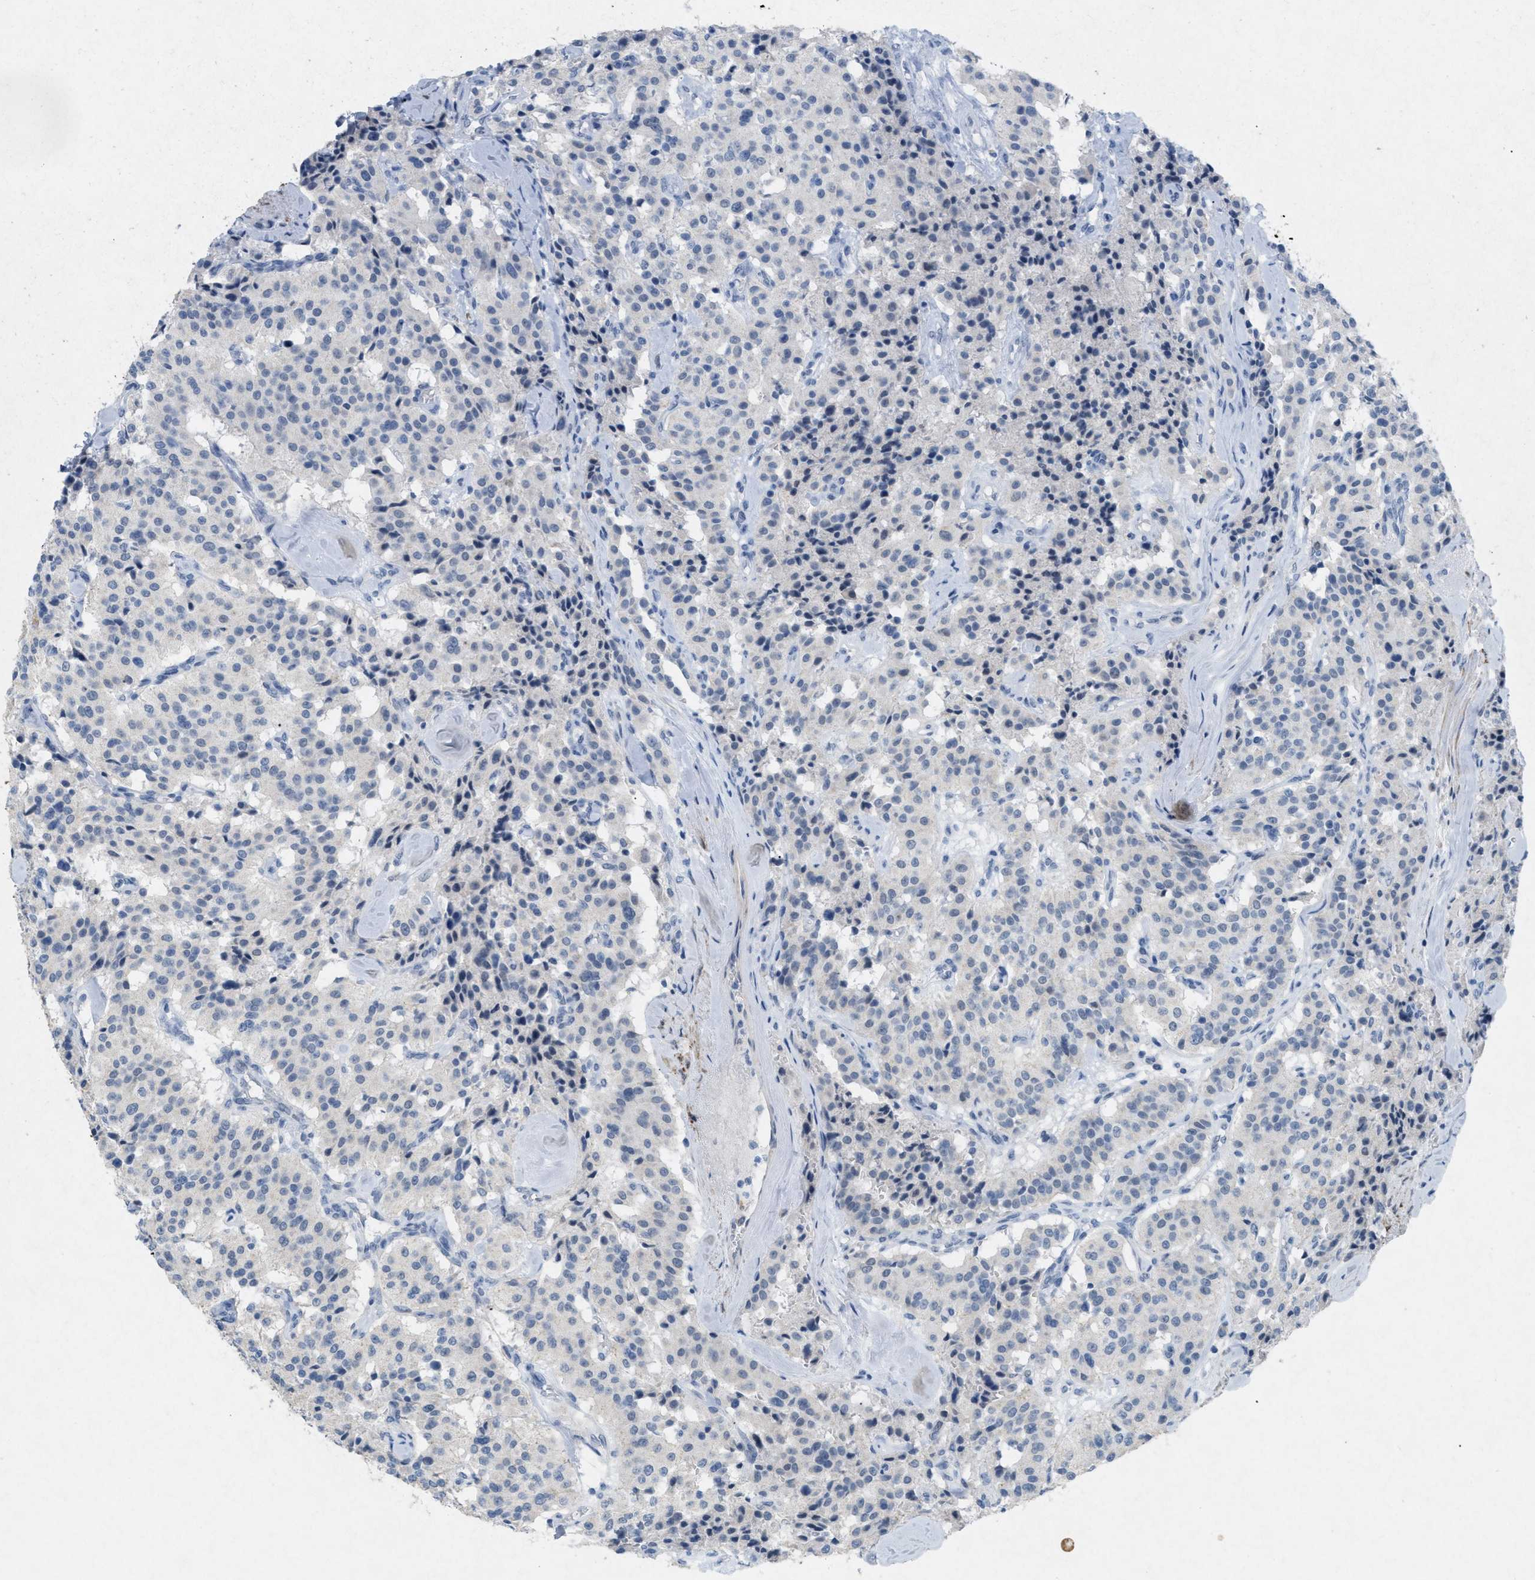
{"staining": {"intensity": "negative", "quantity": "none", "location": "none"}, "tissue": "carcinoid", "cell_type": "Tumor cells", "image_type": "cancer", "snomed": [{"axis": "morphology", "description": "Carcinoid, malignant, NOS"}, {"axis": "topography", "description": "Lung"}], "caption": "DAB (3,3'-diaminobenzidine) immunohistochemical staining of malignant carcinoid demonstrates no significant positivity in tumor cells.", "gene": "TASOR", "patient": {"sex": "male", "age": 30}}